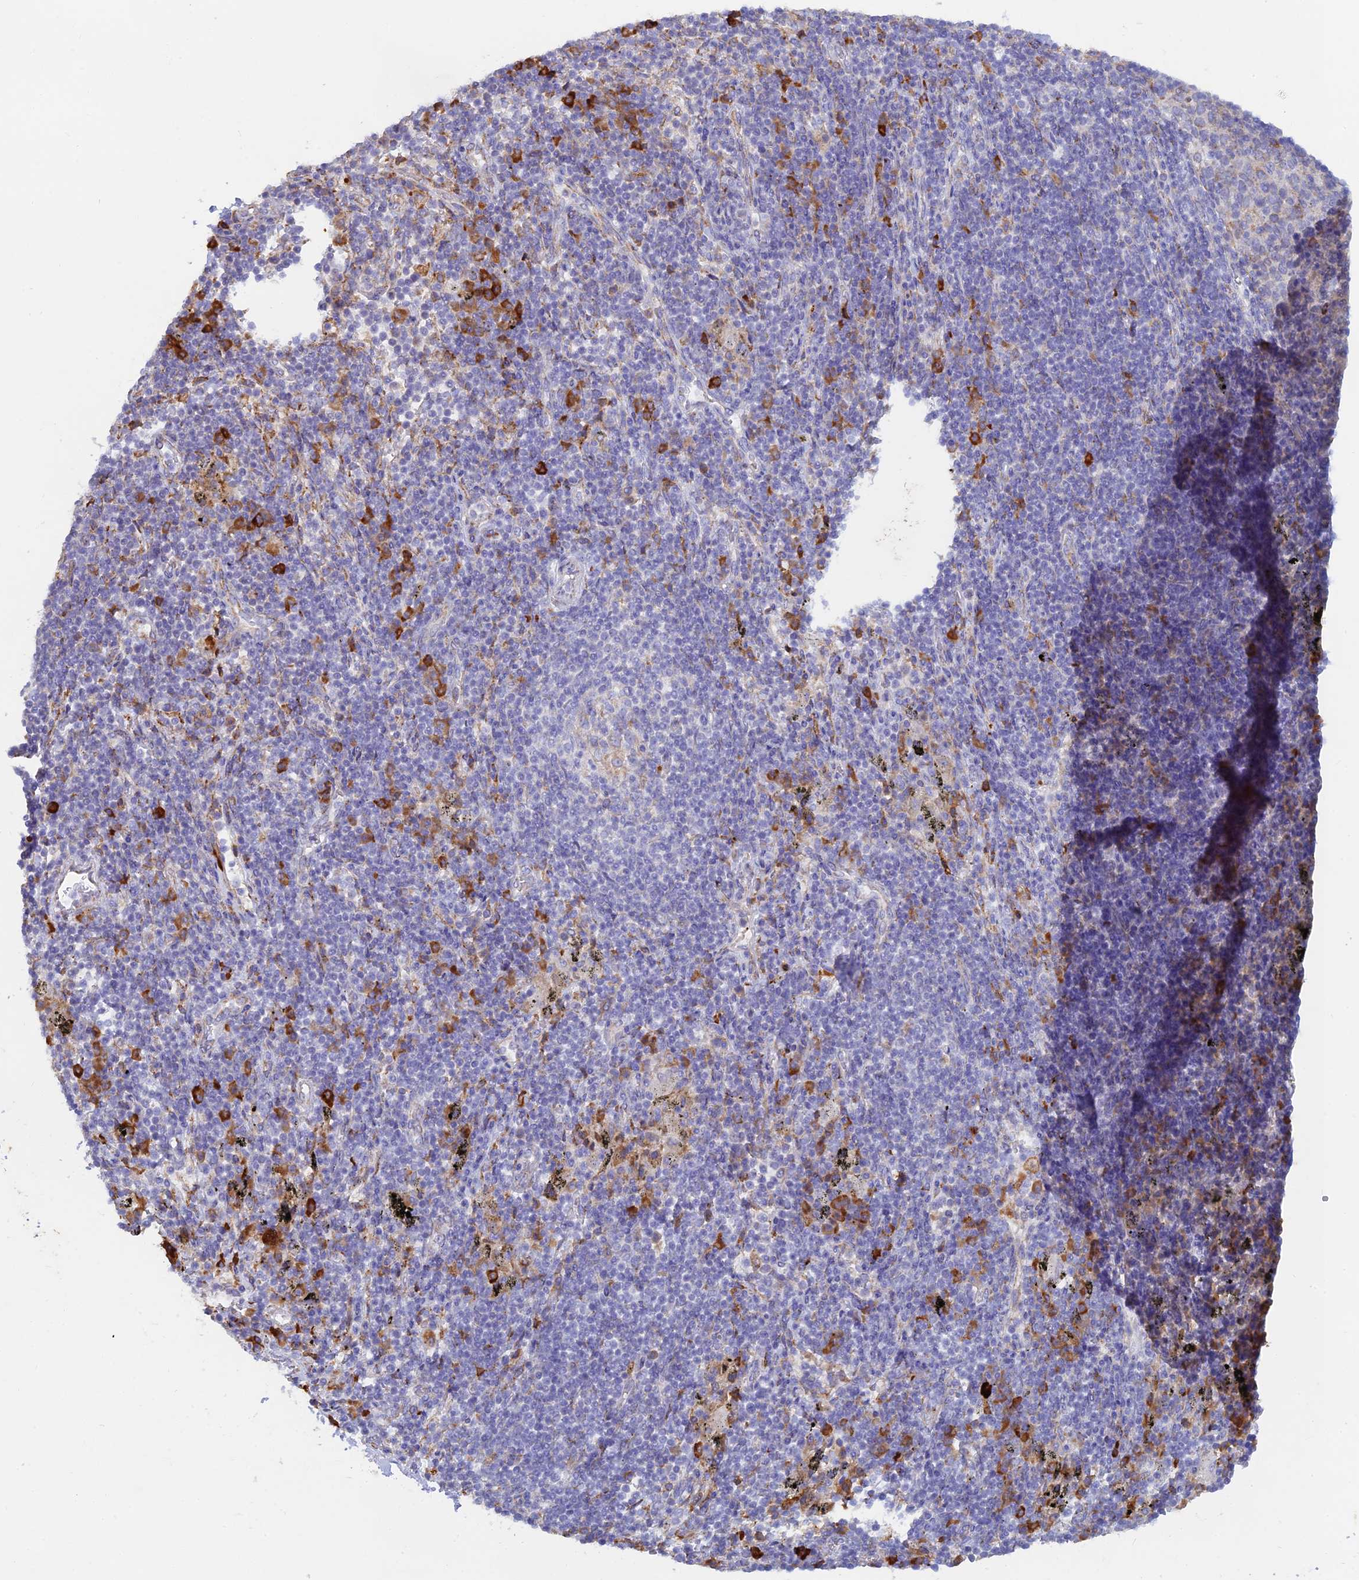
{"staining": {"intensity": "negative", "quantity": "none", "location": "none"}, "tissue": "adipose tissue", "cell_type": "Adipocytes", "image_type": "normal", "snomed": [{"axis": "morphology", "description": "Normal tissue, NOS"}, {"axis": "topography", "description": "Lymph node"}, {"axis": "topography", "description": "Cartilage tissue"}, {"axis": "topography", "description": "Bronchus"}], "caption": "A histopathology image of human adipose tissue is negative for staining in adipocytes. (Stains: DAB (3,3'-diaminobenzidine) IHC with hematoxylin counter stain, Microscopy: brightfield microscopy at high magnification).", "gene": "WDR35", "patient": {"sex": "male", "age": 63}}